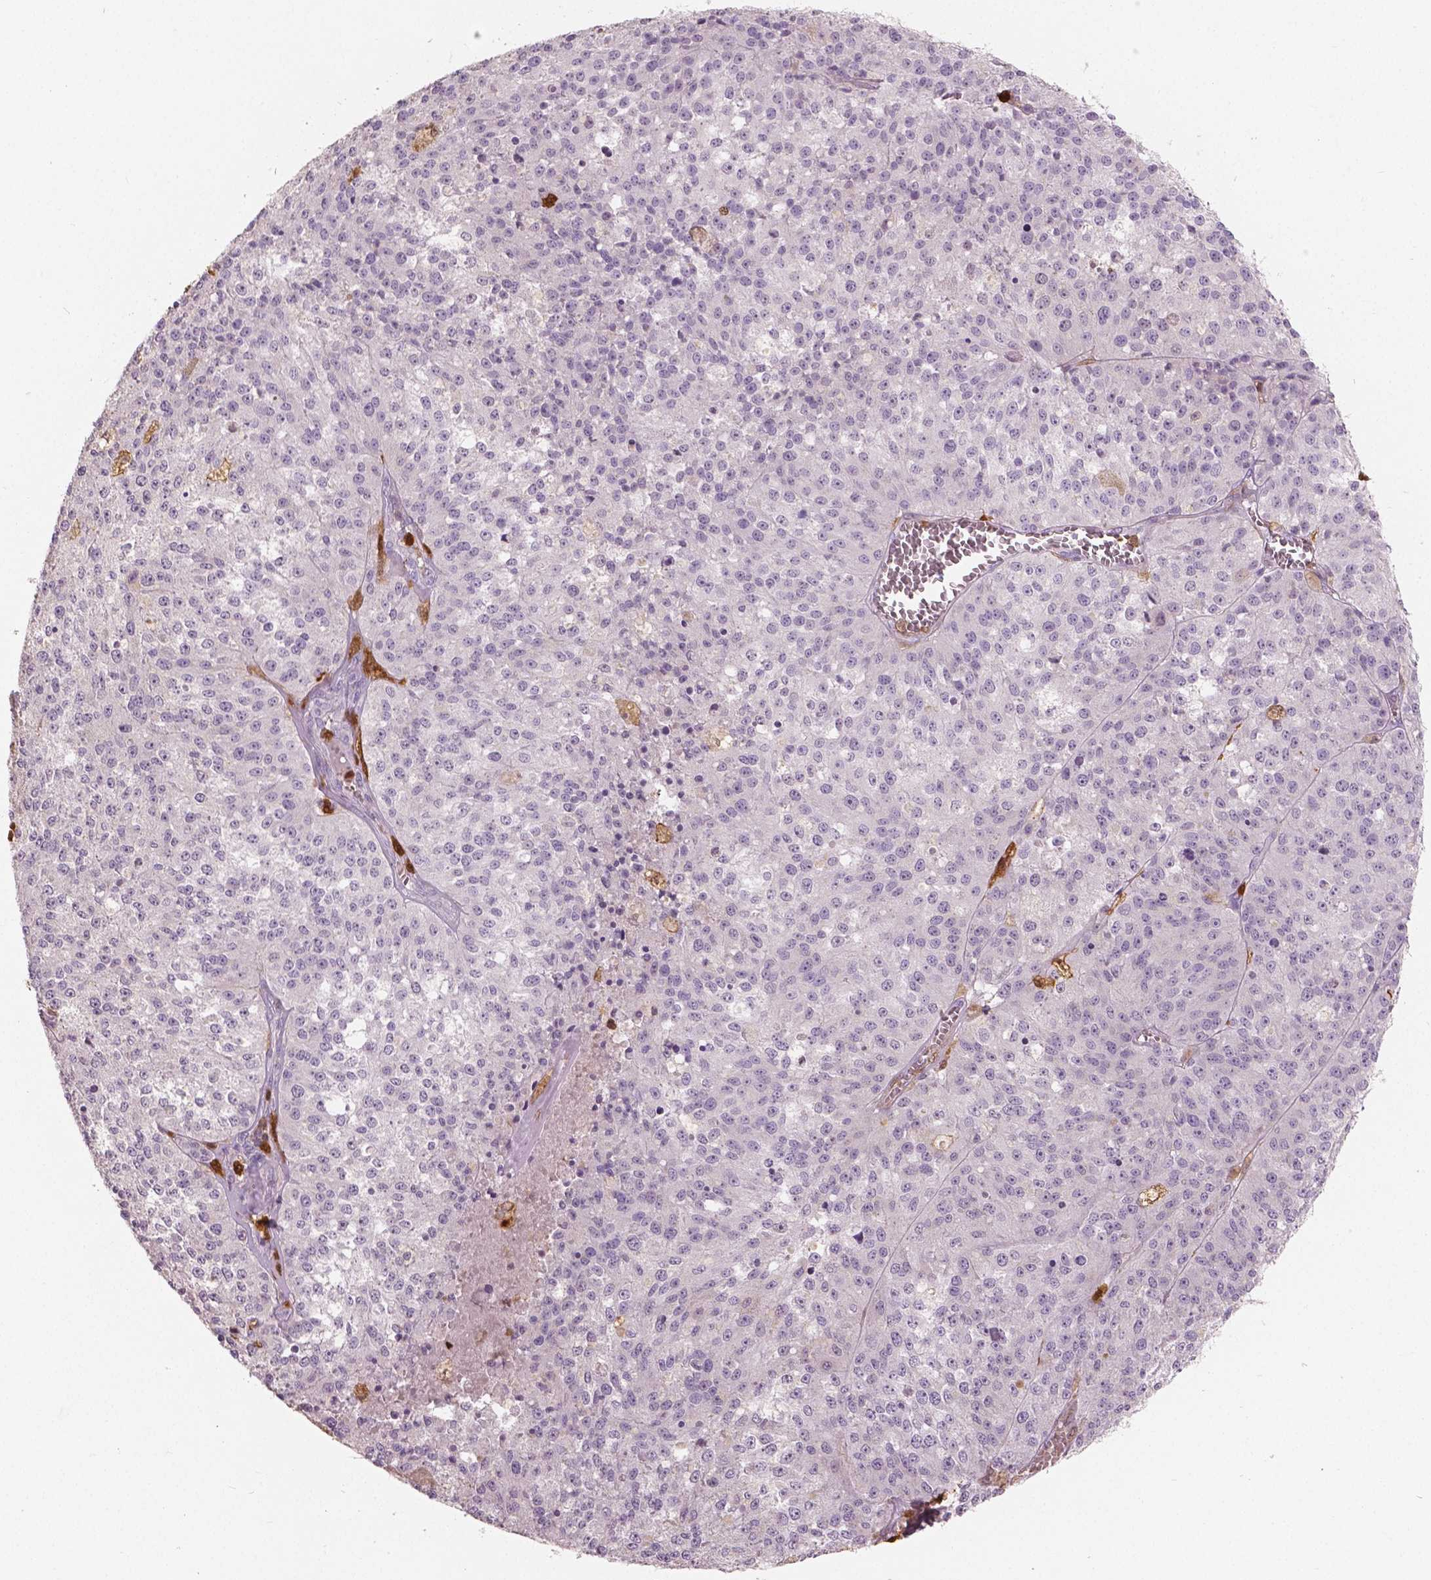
{"staining": {"intensity": "negative", "quantity": "none", "location": "none"}, "tissue": "melanoma", "cell_type": "Tumor cells", "image_type": "cancer", "snomed": [{"axis": "morphology", "description": "Malignant melanoma, Metastatic site"}, {"axis": "topography", "description": "Lymph node"}], "caption": "IHC histopathology image of neoplastic tissue: malignant melanoma (metastatic site) stained with DAB (3,3'-diaminobenzidine) demonstrates no significant protein expression in tumor cells.", "gene": "S100A4", "patient": {"sex": "female", "age": 64}}